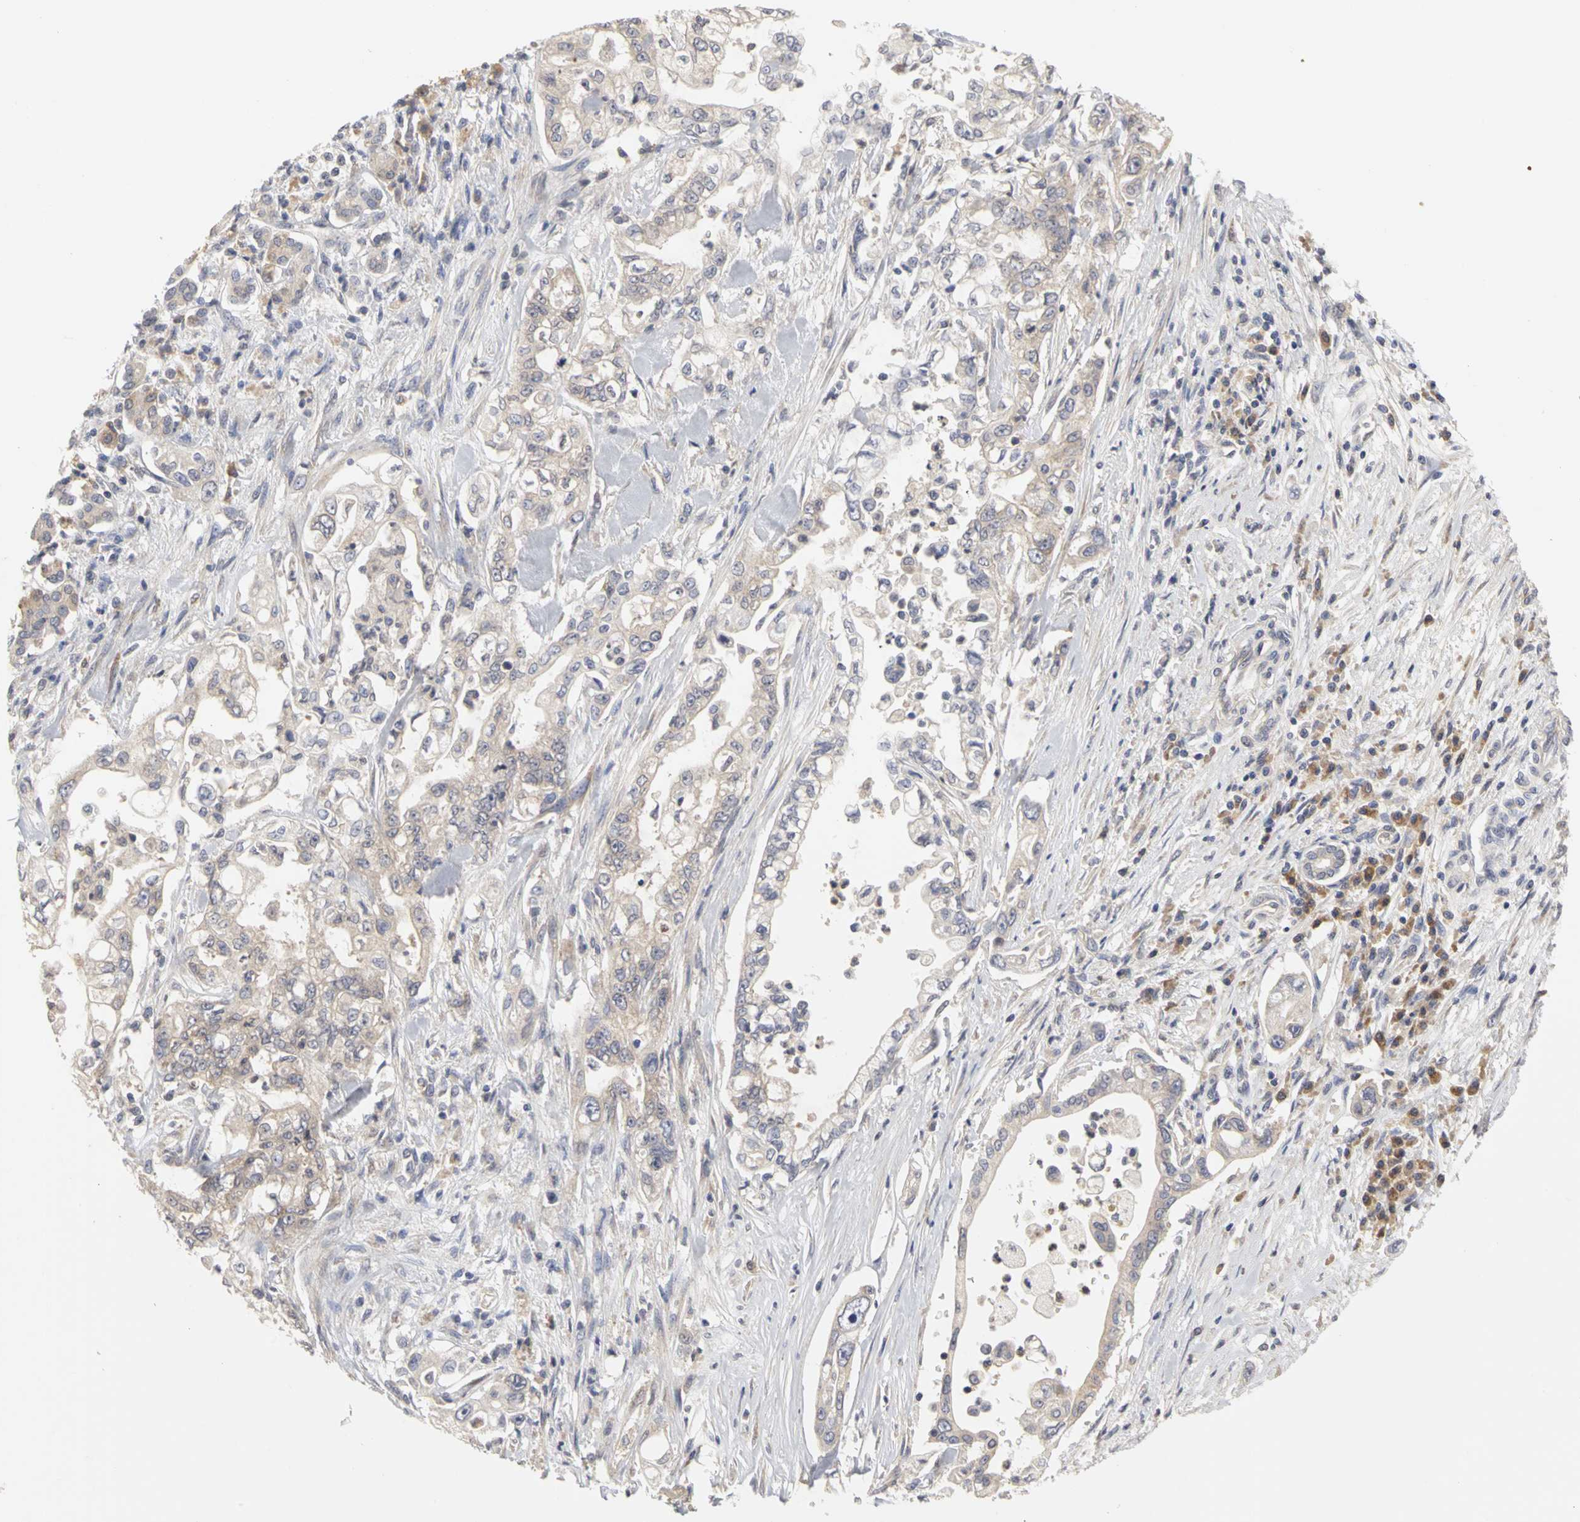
{"staining": {"intensity": "weak", "quantity": "25%-75%", "location": "cytoplasmic/membranous"}, "tissue": "pancreatic cancer", "cell_type": "Tumor cells", "image_type": "cancer", "snomed": [{"axis": "morphology", "description": "Normal tissue, NOS"}, {"axis": "topography", "description": "Pancreas"}], "caption": "Weak cytoplasmic/membranous staining for a protein is seen in about 25%-75% of tumor cells of pancreatic cancer using IHC.", "gene": "IRAK1", "patient": {"sex": "male", "age": 42}}